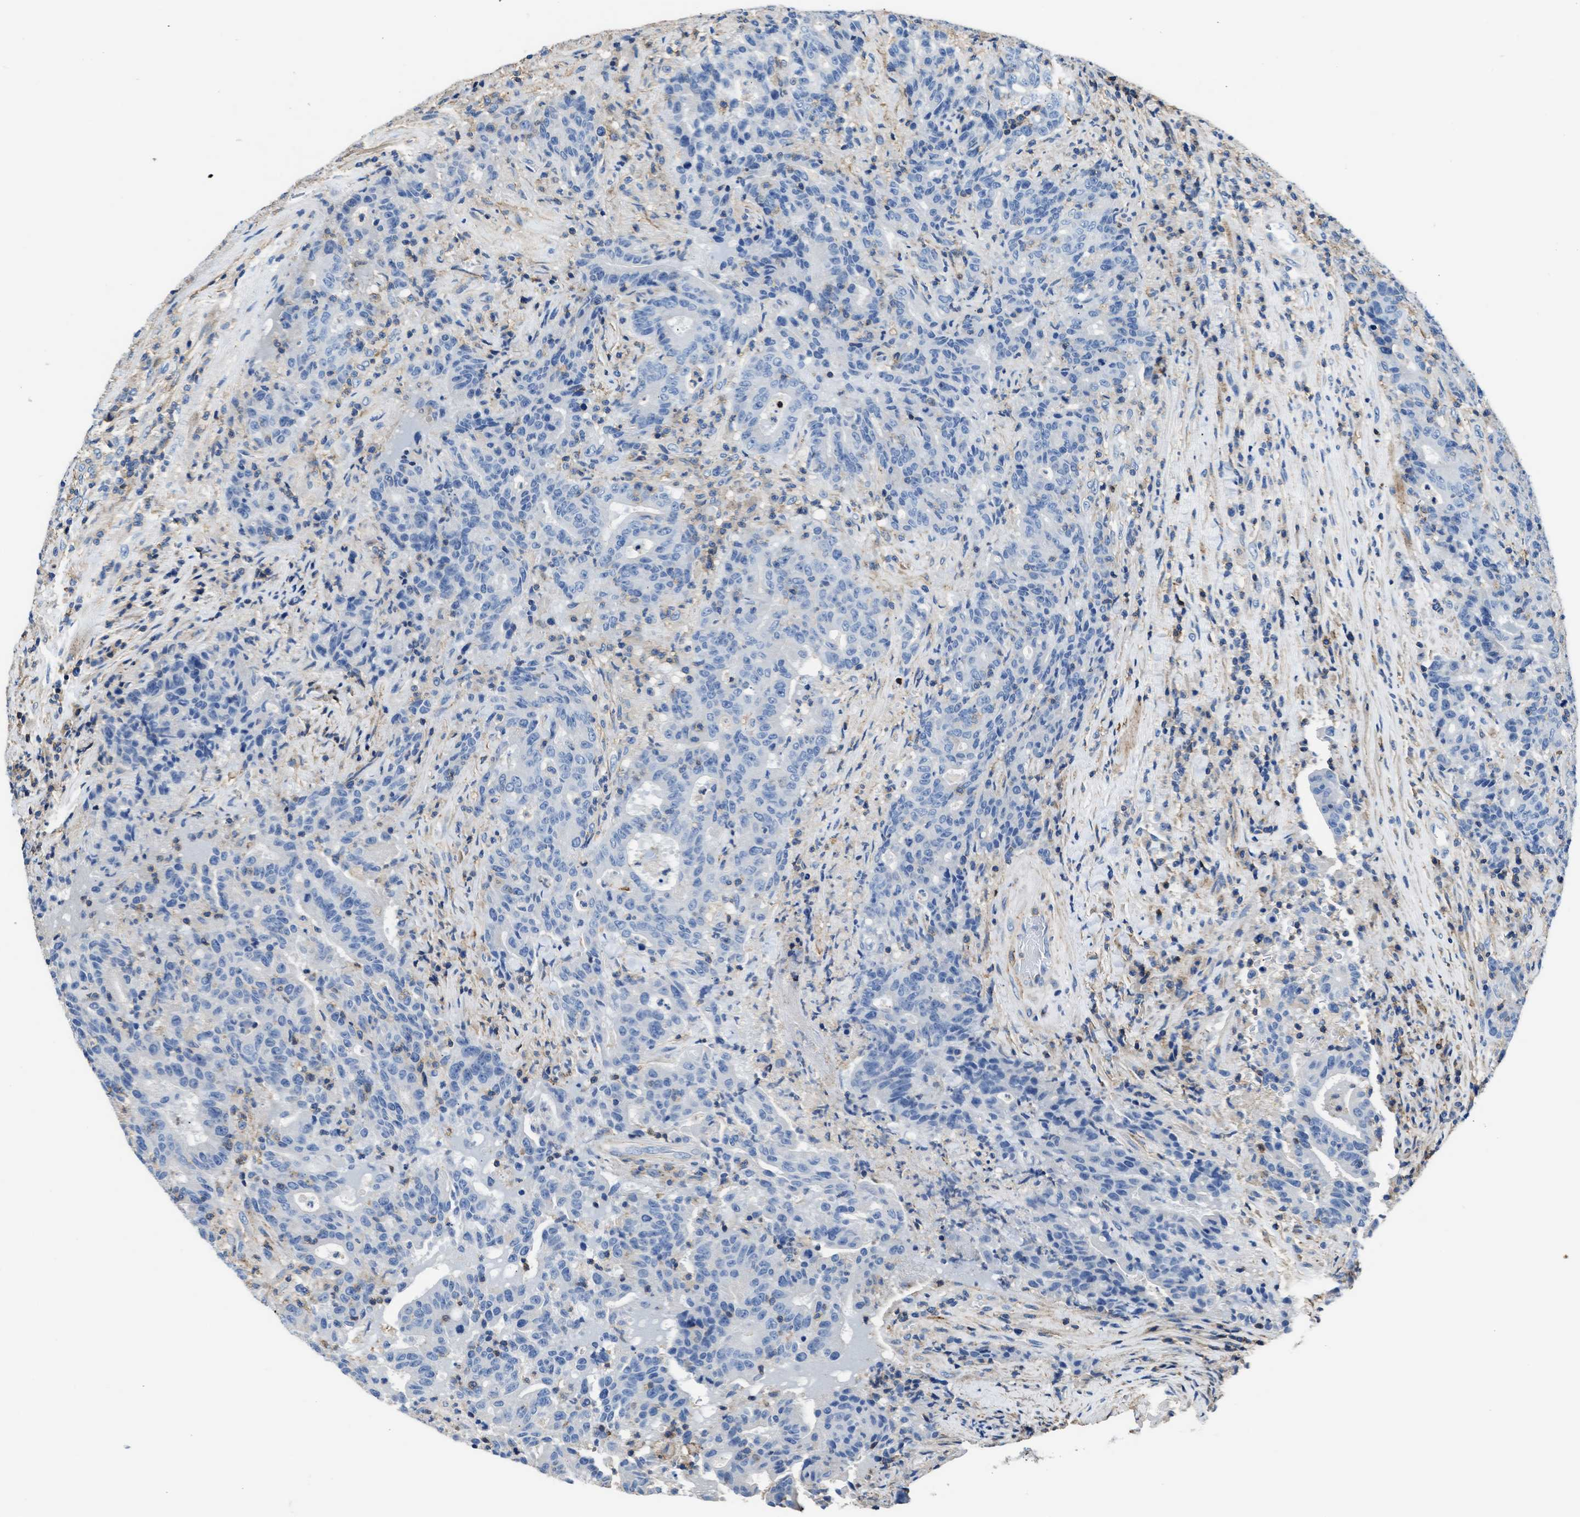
{"staining": {"intensity": "negative", "quantity": "none", "location": "none"}, "tissue": "colorectal cancer", "cell_type": "Tumor cells", "image_type": "cancer", "snomed": [{"axis": "morphology", "description": "Adenocarcinoma, NOS"}, {"axis": "topography", "description": "Colon"}], "caption": "This is an IHC micrograph of human colorectal adenocarcinoma. There is no expression in tumor cells.", "gene": "KCNQ4", "patient": {"sex": "female", "age": 75}}